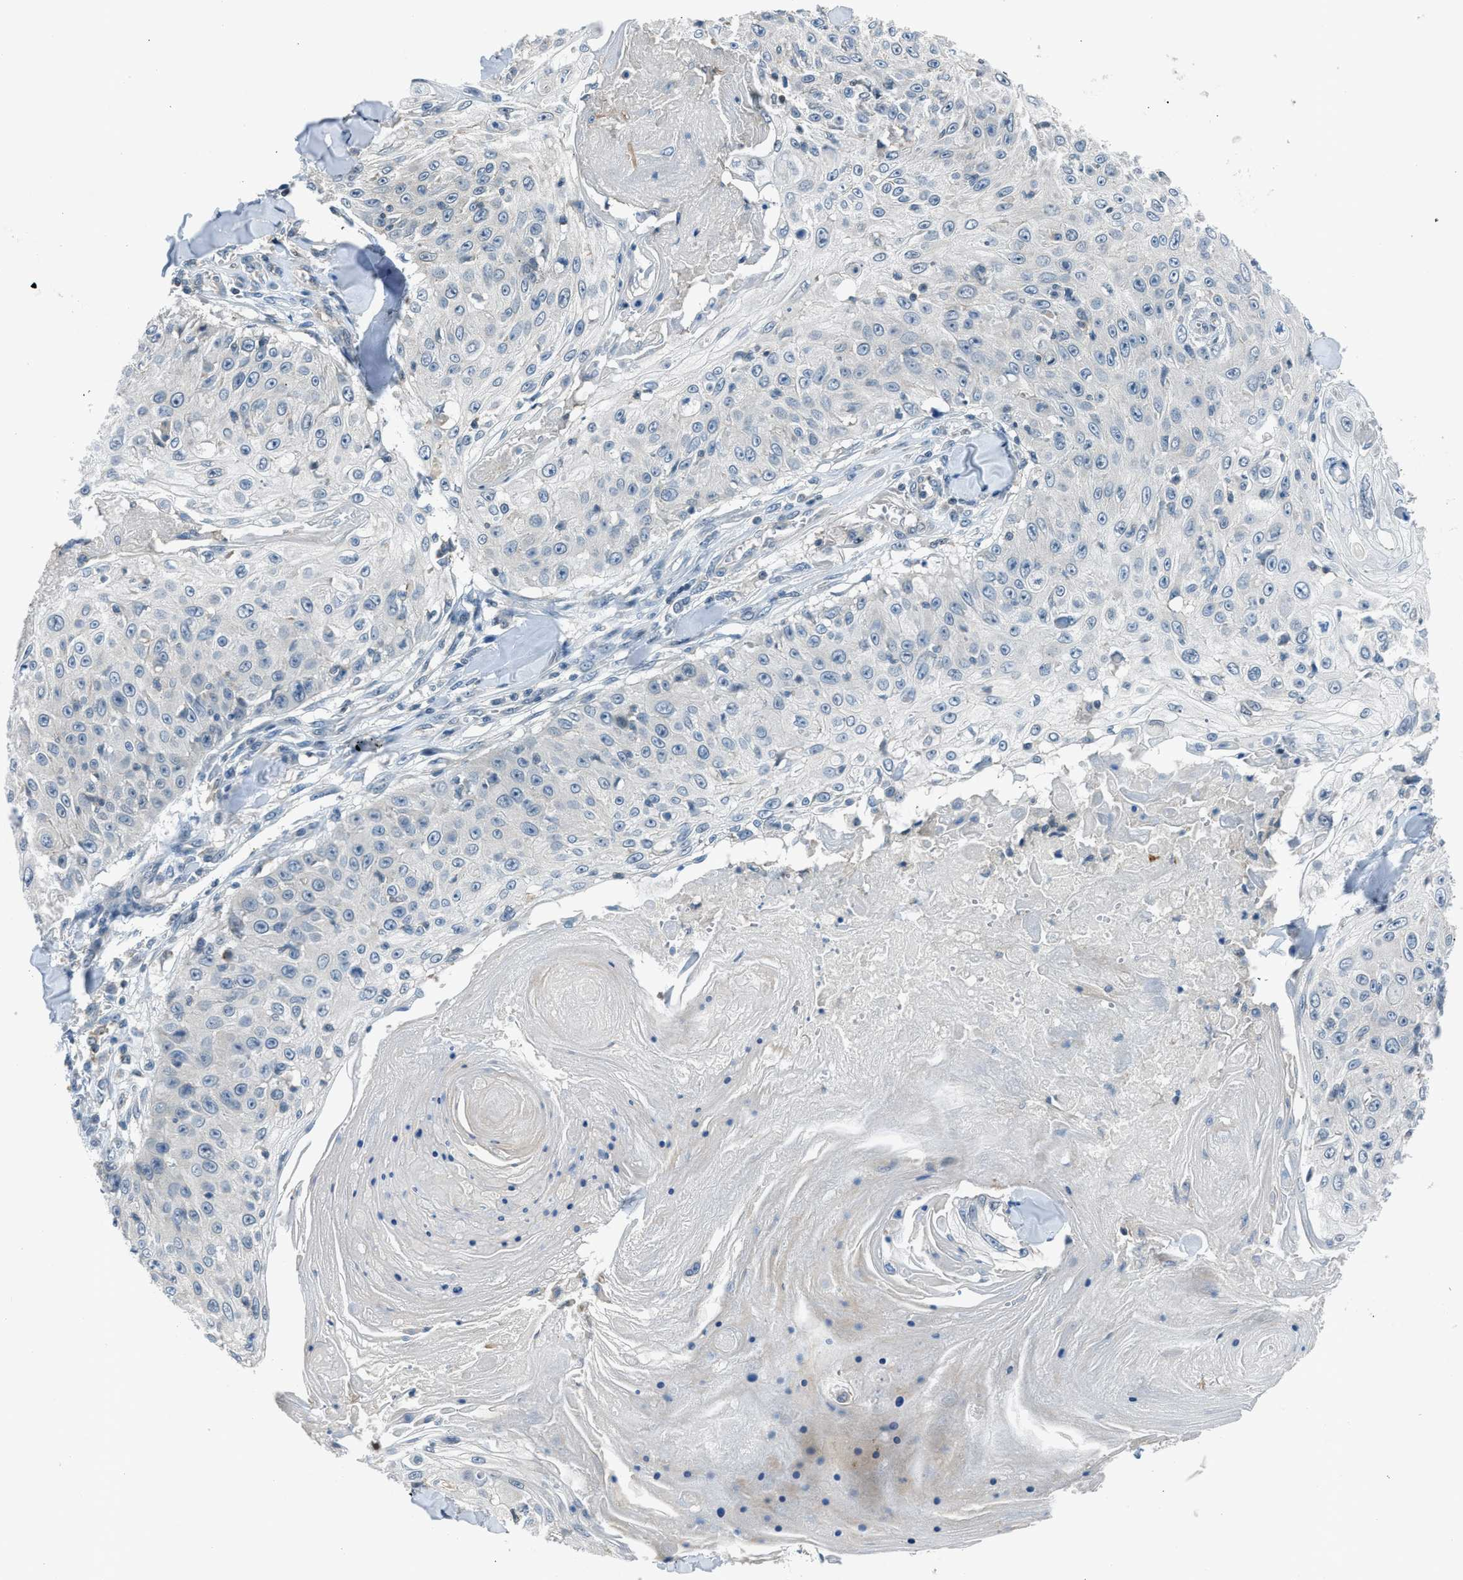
{"staining": {"intensity": "negative", "quantity": "none", "location": "none"}, "tissue": "skin cancer", "cell_type": "Tumor cells", "image_type": "cancer", "snomed": [{"axis": "morphology", "description": "Squamous cell carcinoma, NOS"}, {"axis": "topography", "description": "Skin"}], "caption": "Photomicrograph shows no protein positivity in tumor cells of skin cancer (squamous cell carcinoma) tissue.", "gene": "LMLN", "patient": {"sex": "male", "age": 86}}